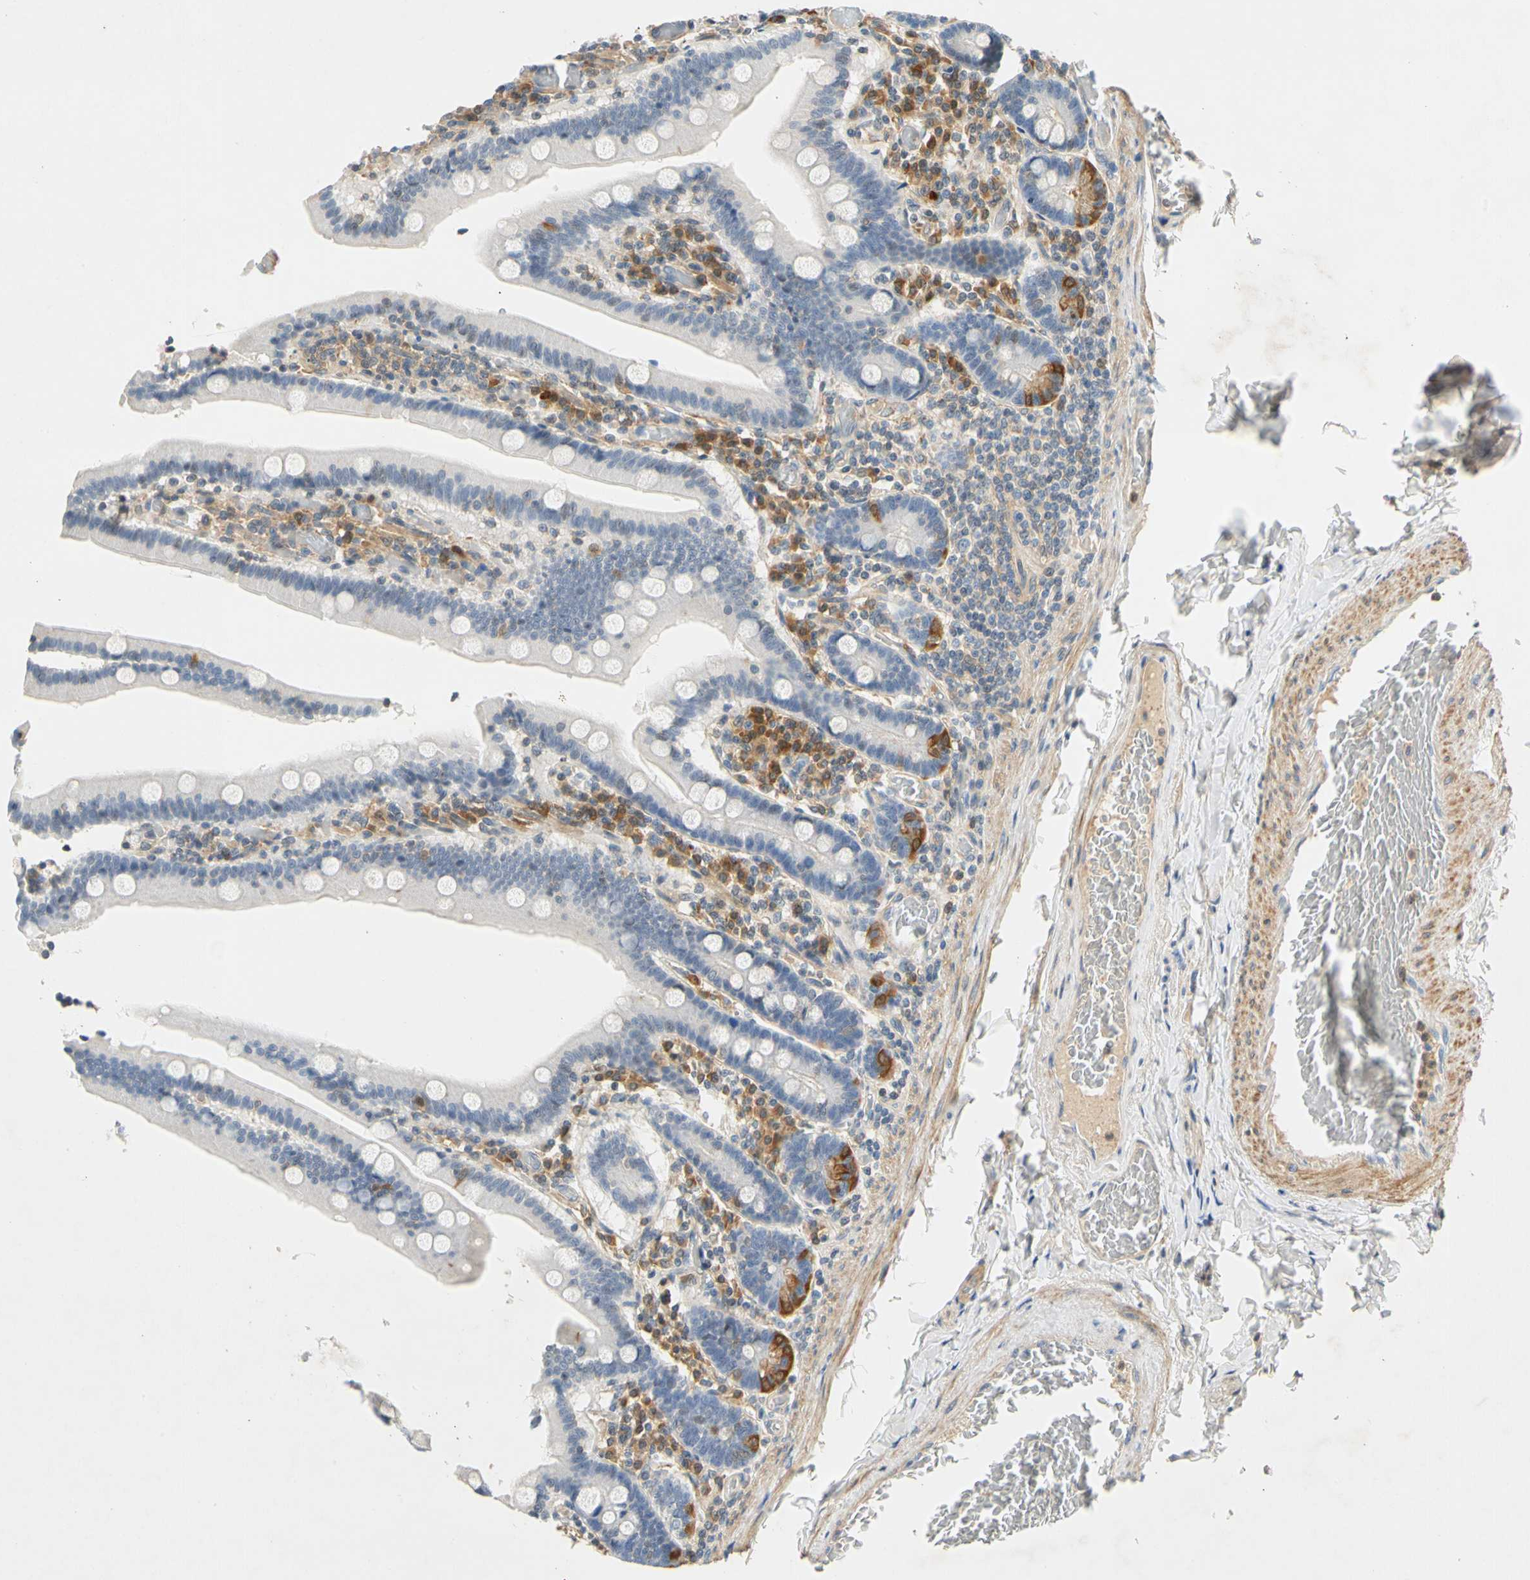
{"staining": {"intensity": "strong", "quantity": "<25%", "location": "cytoplasmic/membranous"}, "tissue": "duodenum", "cell_type": "Glandular cells", "image_type": "normal", "snomed": [{"axis": "morphology", "description": "Normal tissue, NOS"}, {"axis": "topography", "description": "Duodenum"}], "caption": "Approximately <25% of glandular cells in benign duodenum show strong cytoplasmic/membranous protein staining as visualized by brown immunohistochemical staining.", "gene": "WIPI1", "patient": {"sex": "female", "age": 53}}